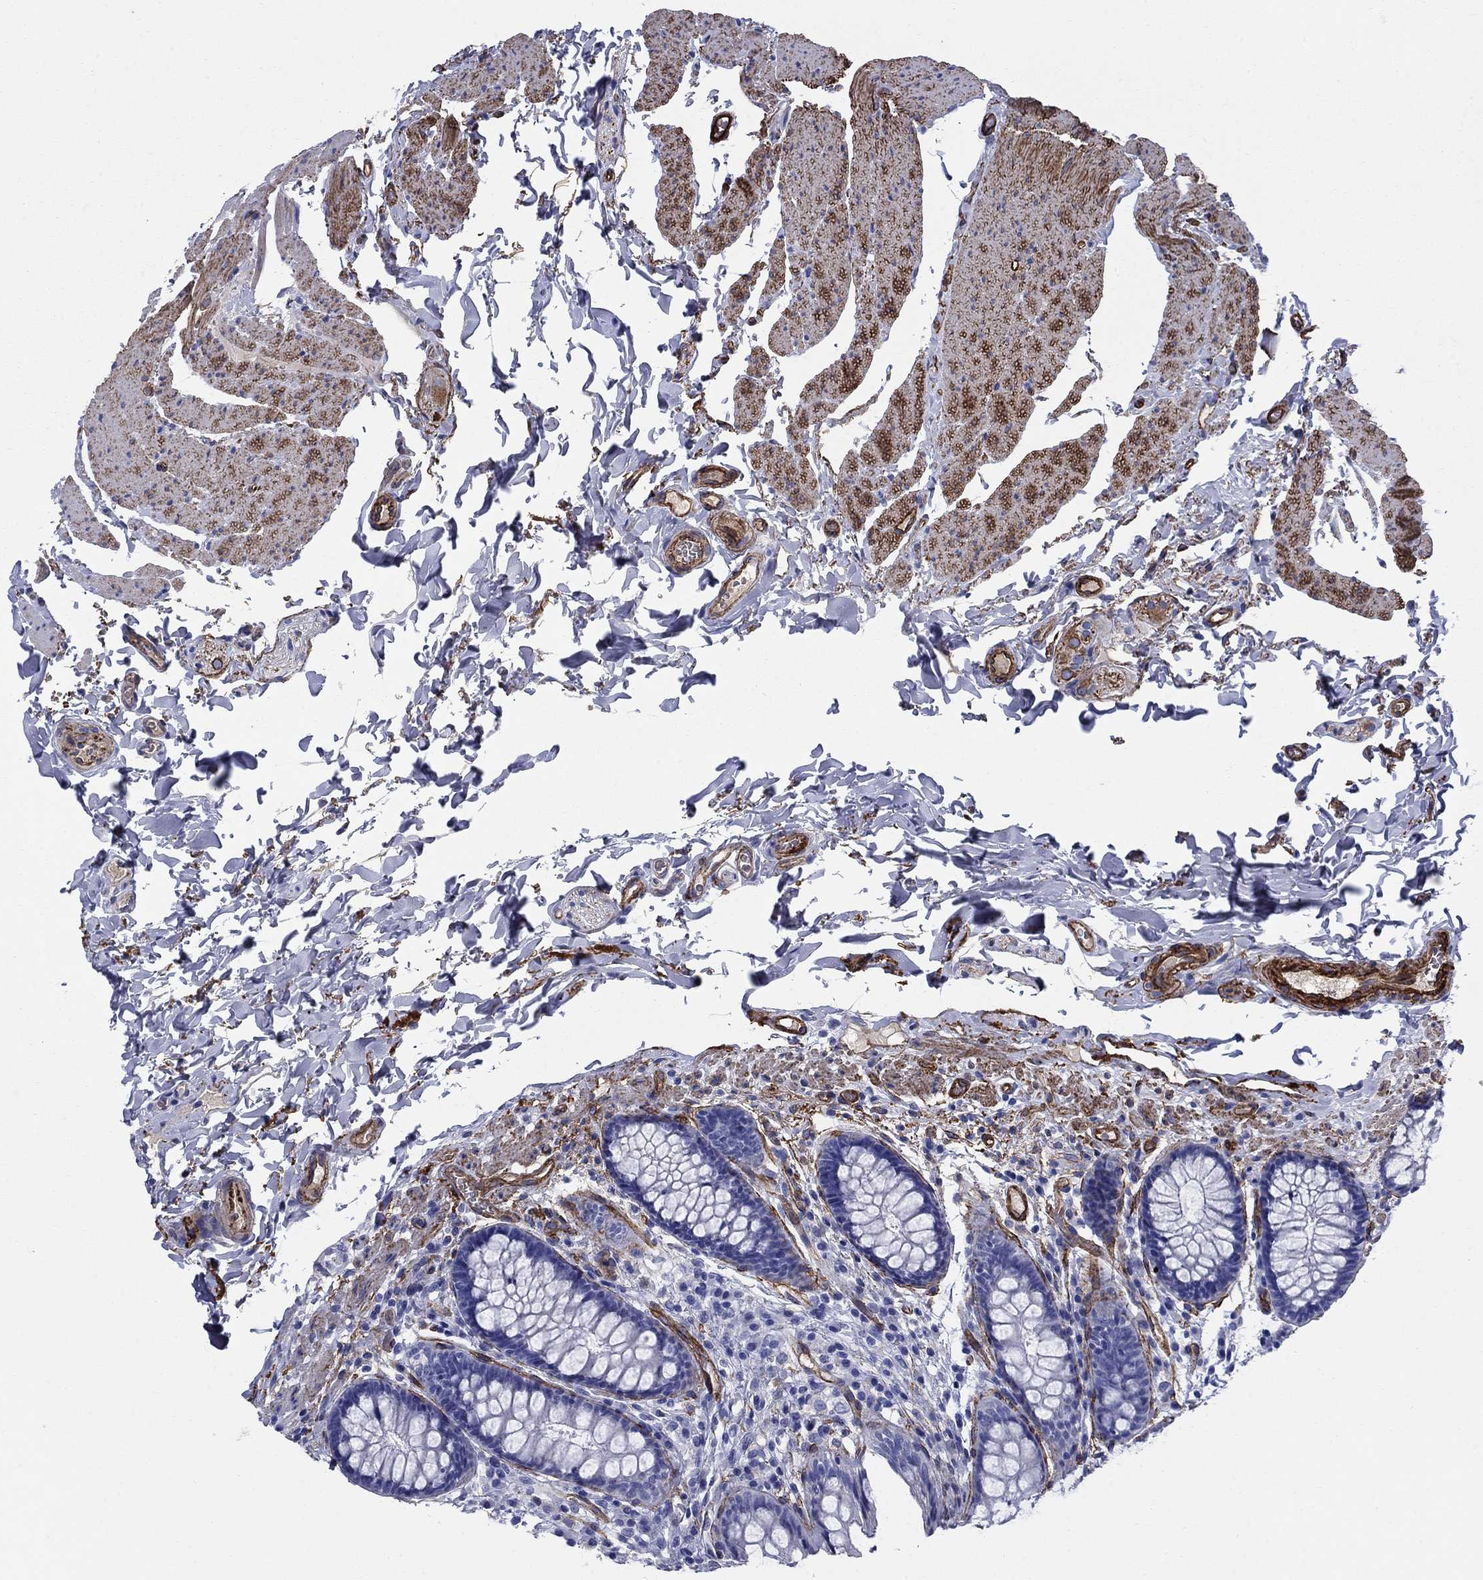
{"staining": {"intensity": "negative", "quantity": "none", "location": "none"}, "tissue": "colon", "cell_type": "Endothelial cells", "image_type": "normal", "snomed": [{"axis": "morphology", "description": "Normal tissue, NOS"}, {"axis": "topography", "description": "Colon"}], "caption": "A photomicrograph of colon stained for a protein displays no brown staining in endothelial cells. (Brightfield microscopy of DAB IHC at high magnification).", "gene": "VTN", "patient": {"sex": "female", "age": 86}}